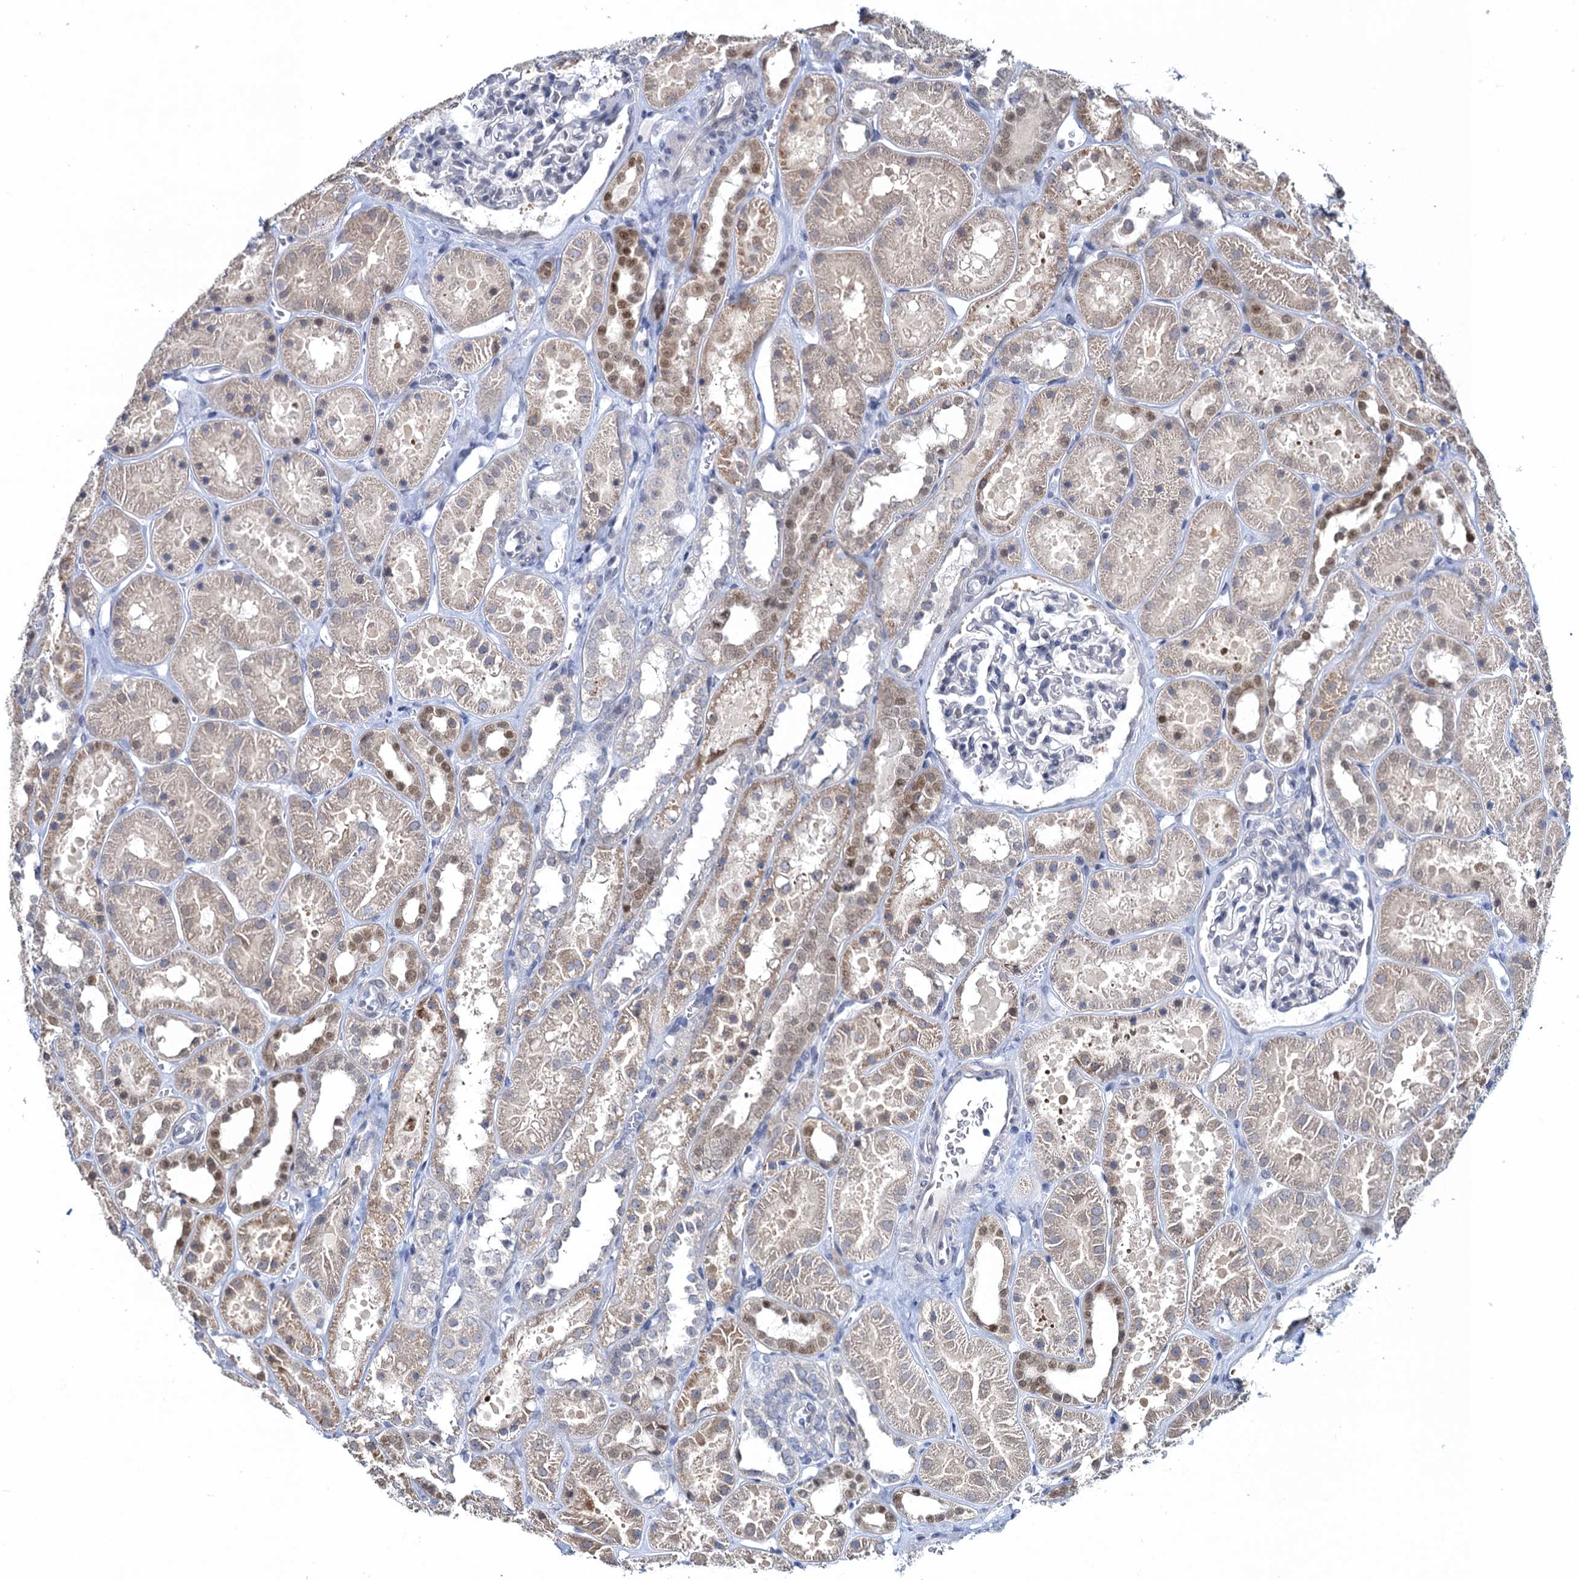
{"staining": {"intensity": "negative", "quantity": "none", "location": "none"}, "tissue": "kidney", "cell_type": "Cells in glomeruli", "image_type": "normal", "snomed": [{"axis": "morphology", "description": "Normal tissue, NOS"}, {"axis": "topography", "description": "Kidney"}], "caption": "Cells in glomeruli show no significant protein staining in benign kidney. Brightfield microscopy of immunohistochemistry (IHC) stained with DAB (brown) and hematoxylin (blue), captured at high magnification.", "gene": "TOX3", "patient": {"sex": "female", "age": 41}}